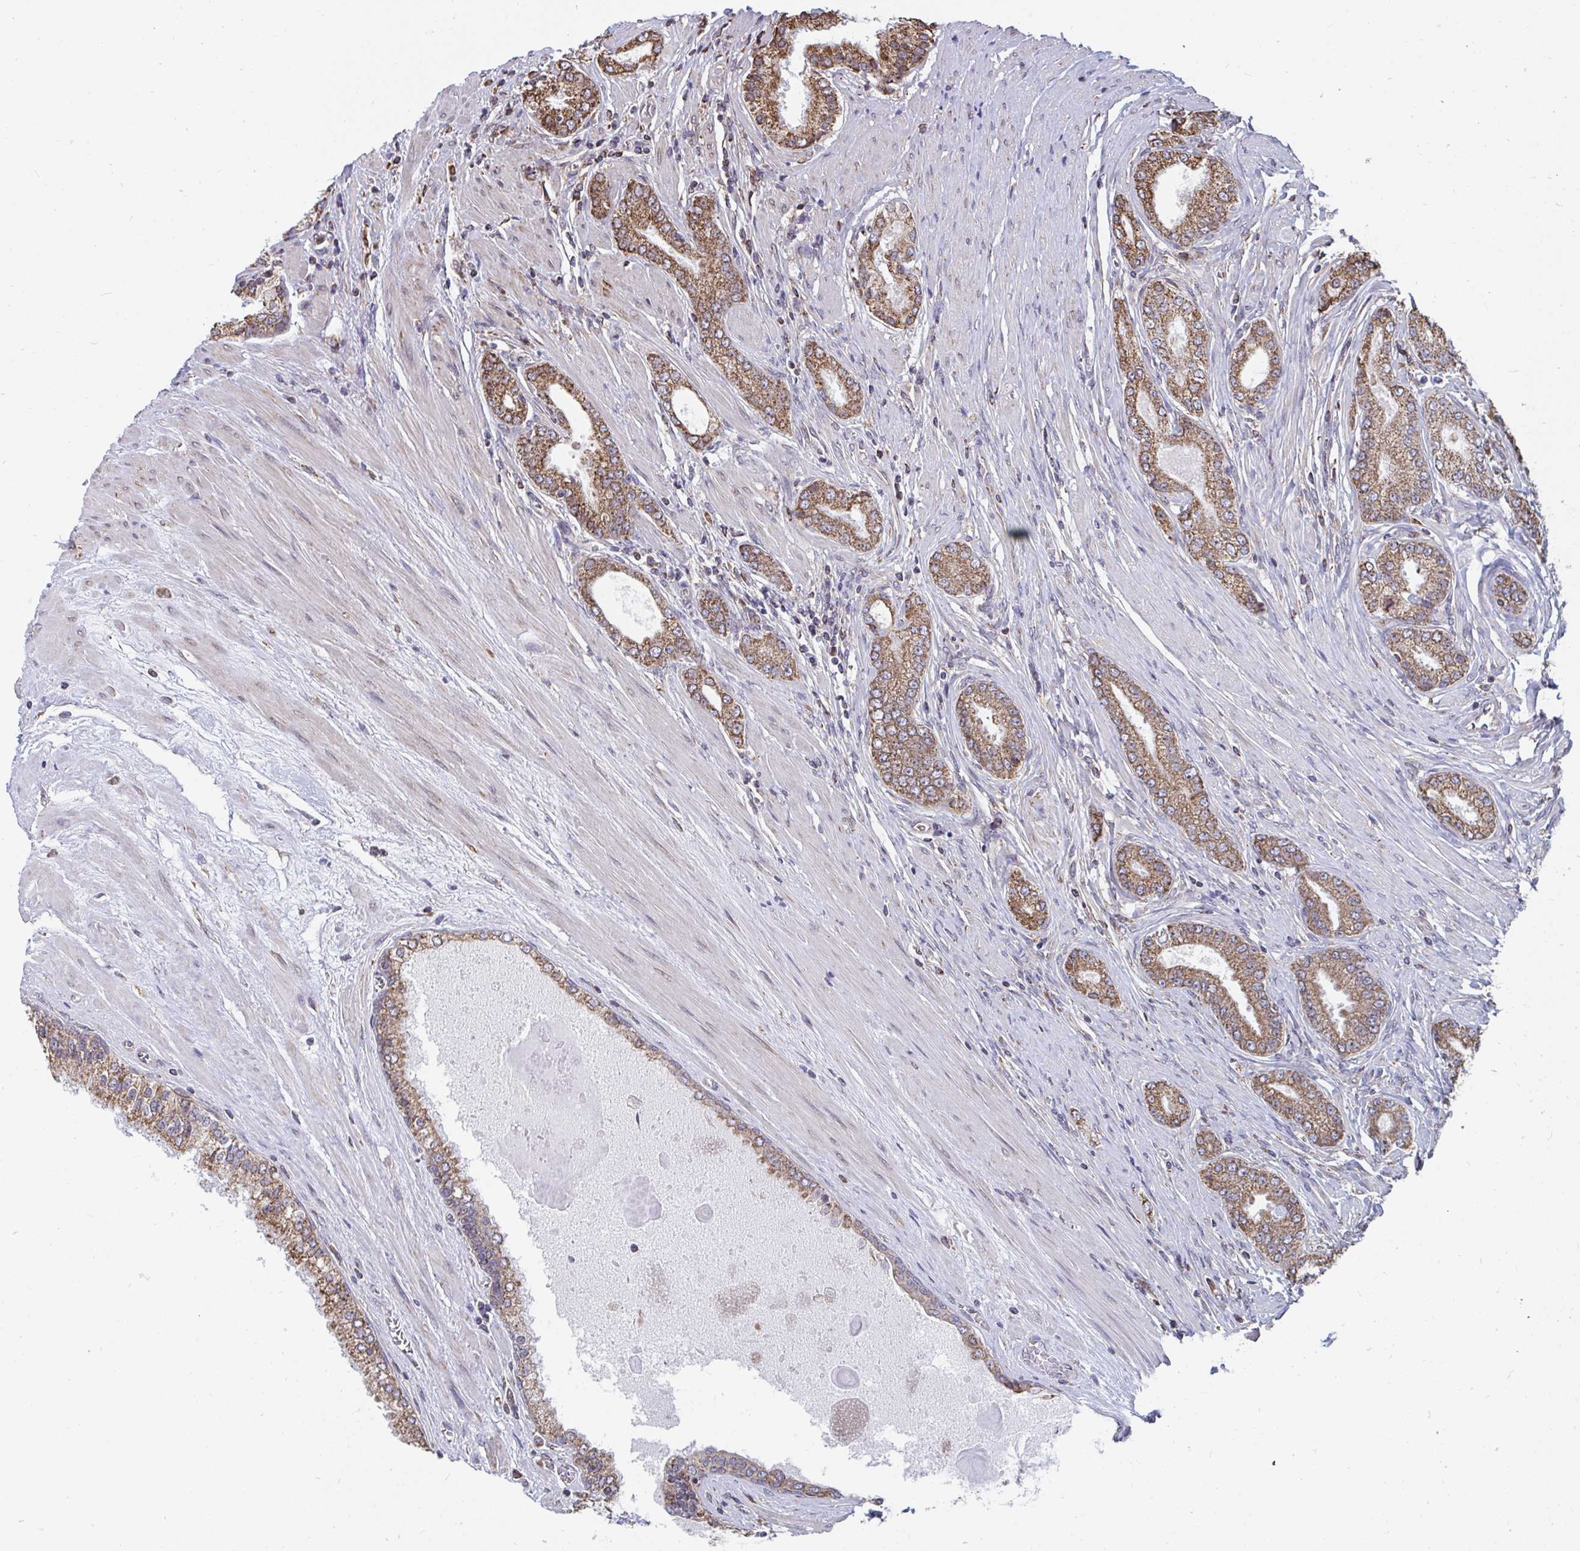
{"staining": {"intensity": "moderate", "quantity": ">75%", "location": "cytoplasmic/membranous"}, "tissue": "prostate cancer", "cell_type": "Tumor cells", "image_type": "cancer", "snomed": [{"axis": "morphology", "description": "Adenocarcinoma, High grade"}, {"axis": "topography", "description": "Prostate"}], "caption": "High-magnification brightfield microscopy of prostate cancer stained with DAB (brown) and counterstained with hematoxylin (blue). tumor cells exhibit moderate cytoplasmic/membranous staining is identified in about>75% of cells.", "gene": "ELAVL1", "patient": {"sex": "male", "age": 67}}